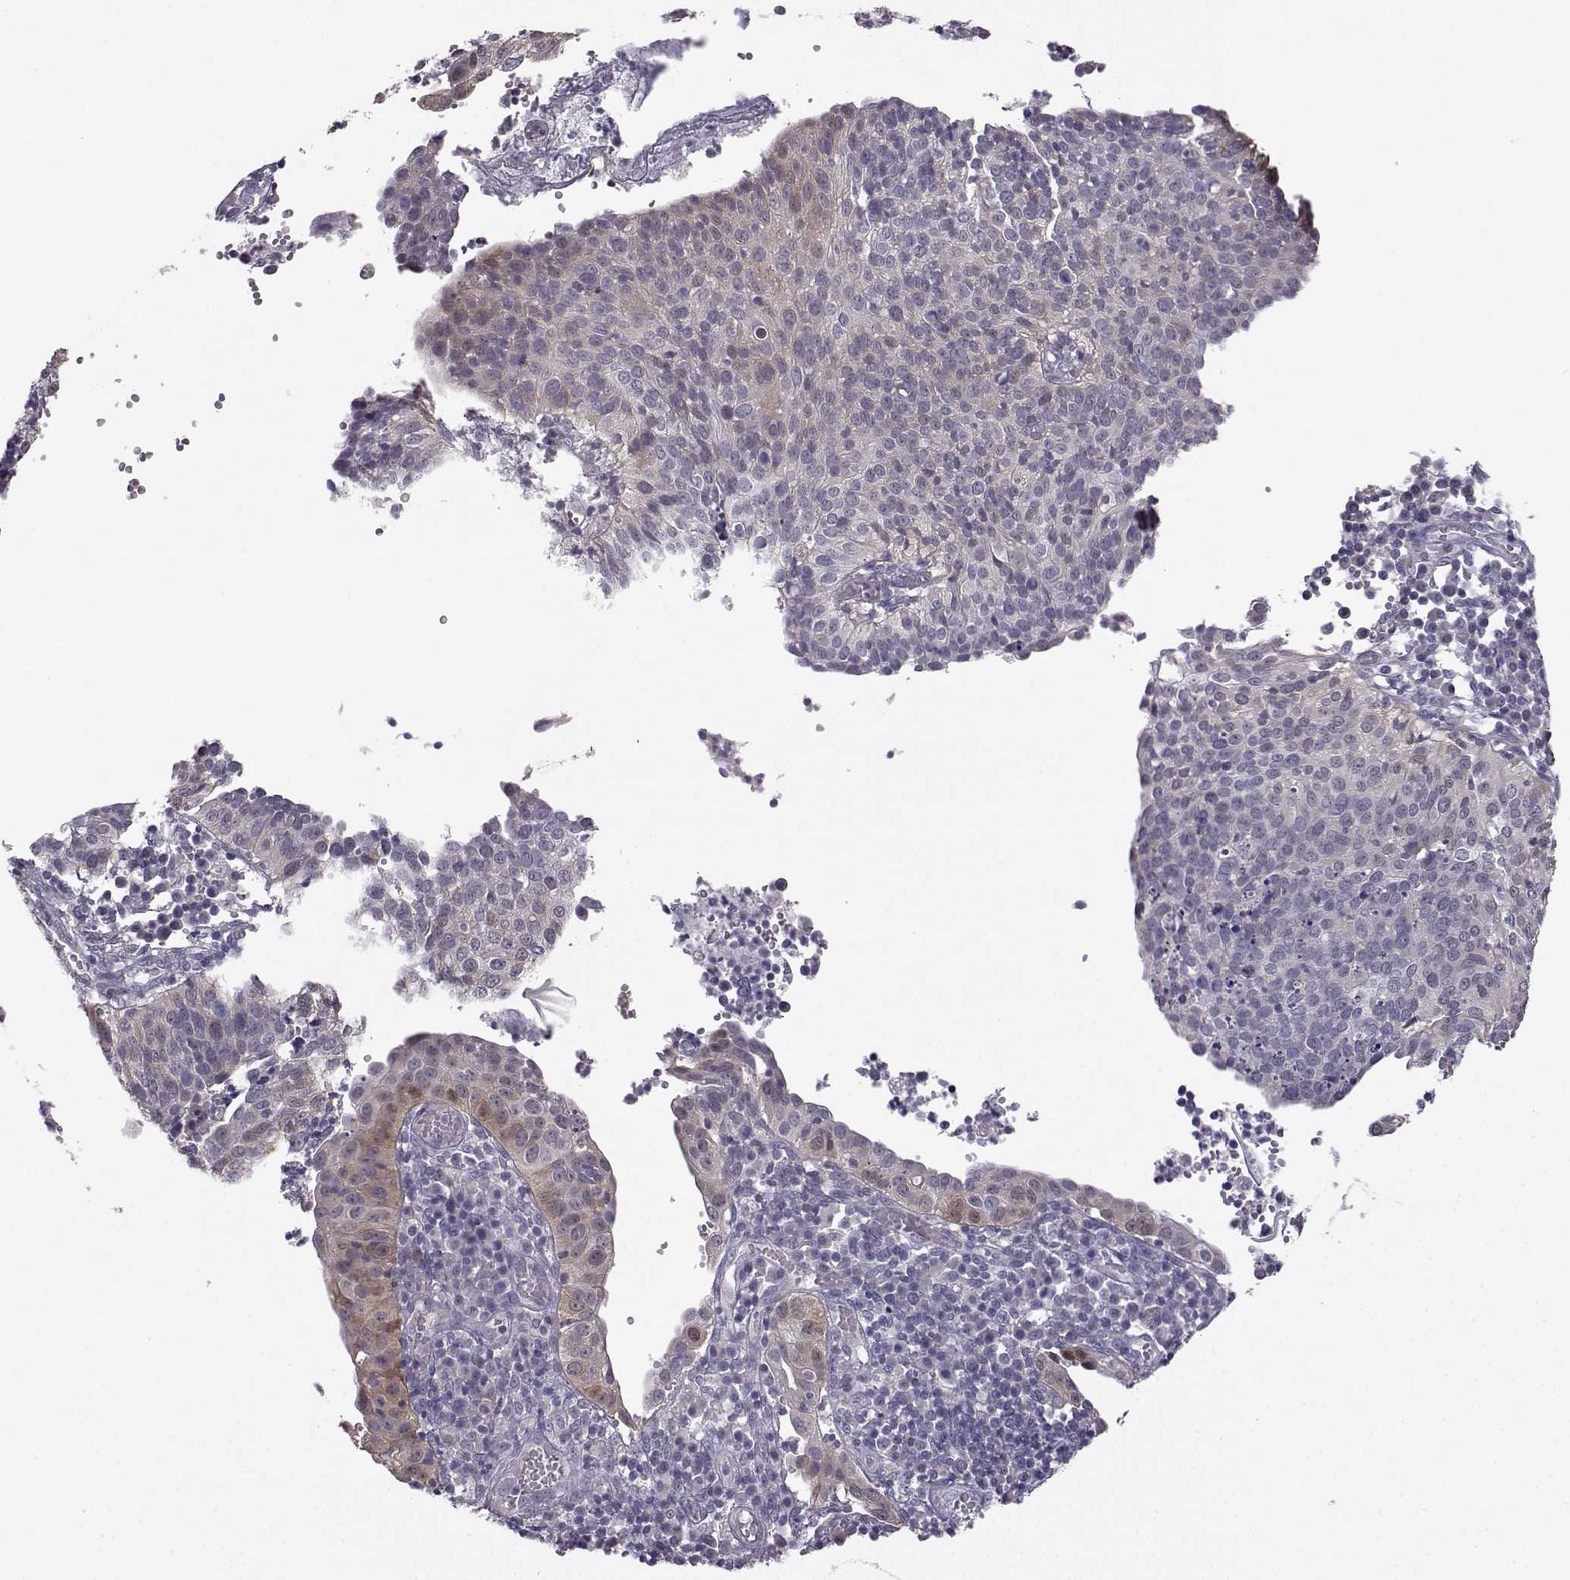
{"staining": {"intensity": "weak", "quantity": "<25%", "location": "cytoplasmic/membranous"}, "tissue": "cervical cancer", "cell_type": "Tumor cells", "image_type": "cancer", "snomed": [{"axis": "morphology", "description": "Squamous cell carcinoma, NOS"}, {"axis": "topography", "description": "Cervix"}], "caption": "This is an IHC micrograph of cervical cancer. There is no expression in tumor cells.", "gene": "VGF", "patient": {"sex": "female", "age": 39}}